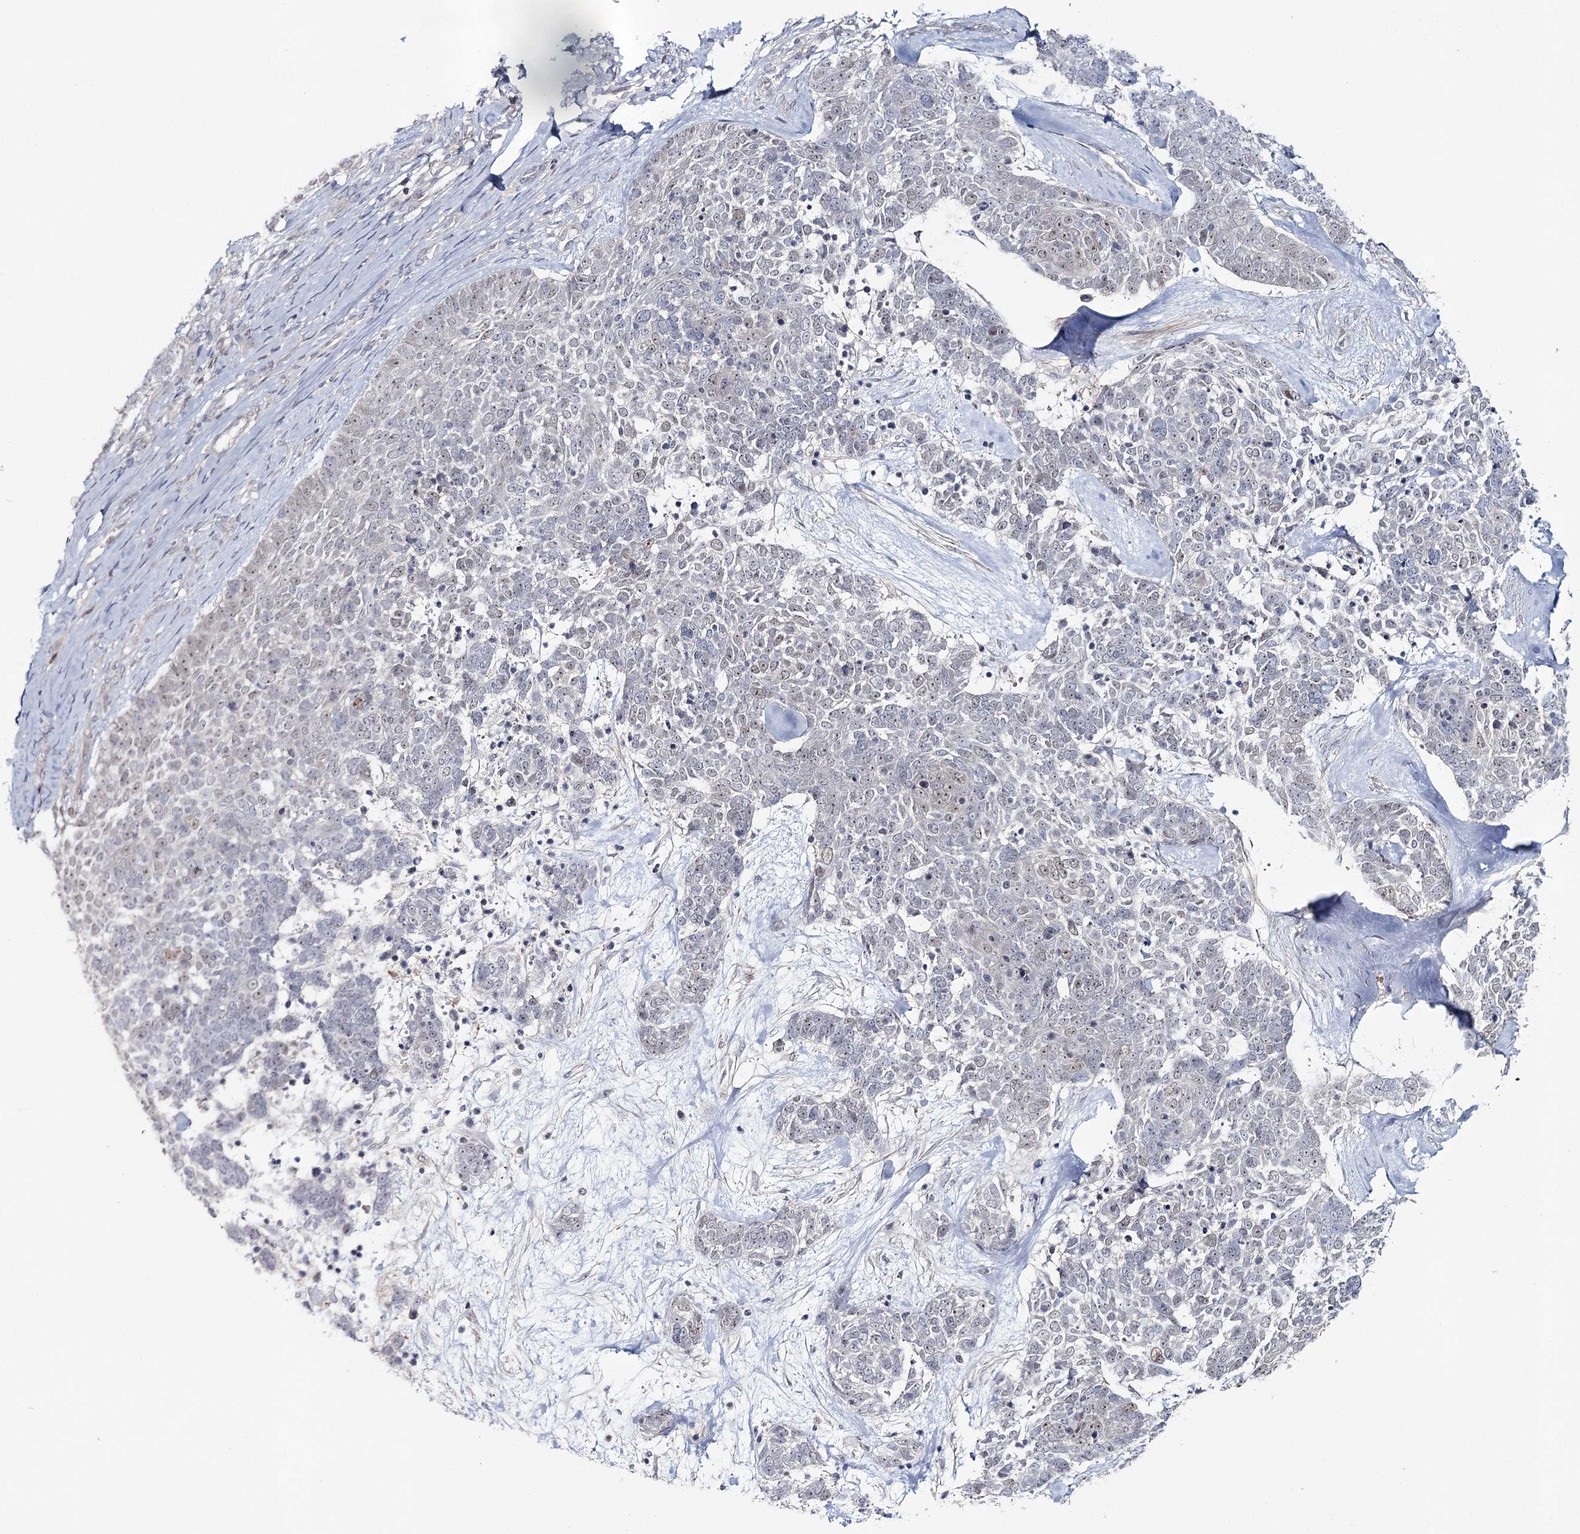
{"staining": {"intensity": "negative", "quantity": "none", "location": "none"}, "tissue": "skin cancer", "cell_type": "Tumor cells", "image_type": "cancer", "snomed": [{"axis": "morphology", "description": "Basal cell carcinoma"}, {"axis": "topography", "description": "Skin"}], "caption": "Tumor cells show no significant expression in skin cancer.", "gene": "ZC3H8", "patient": {"sex": "female", "age": 81}}